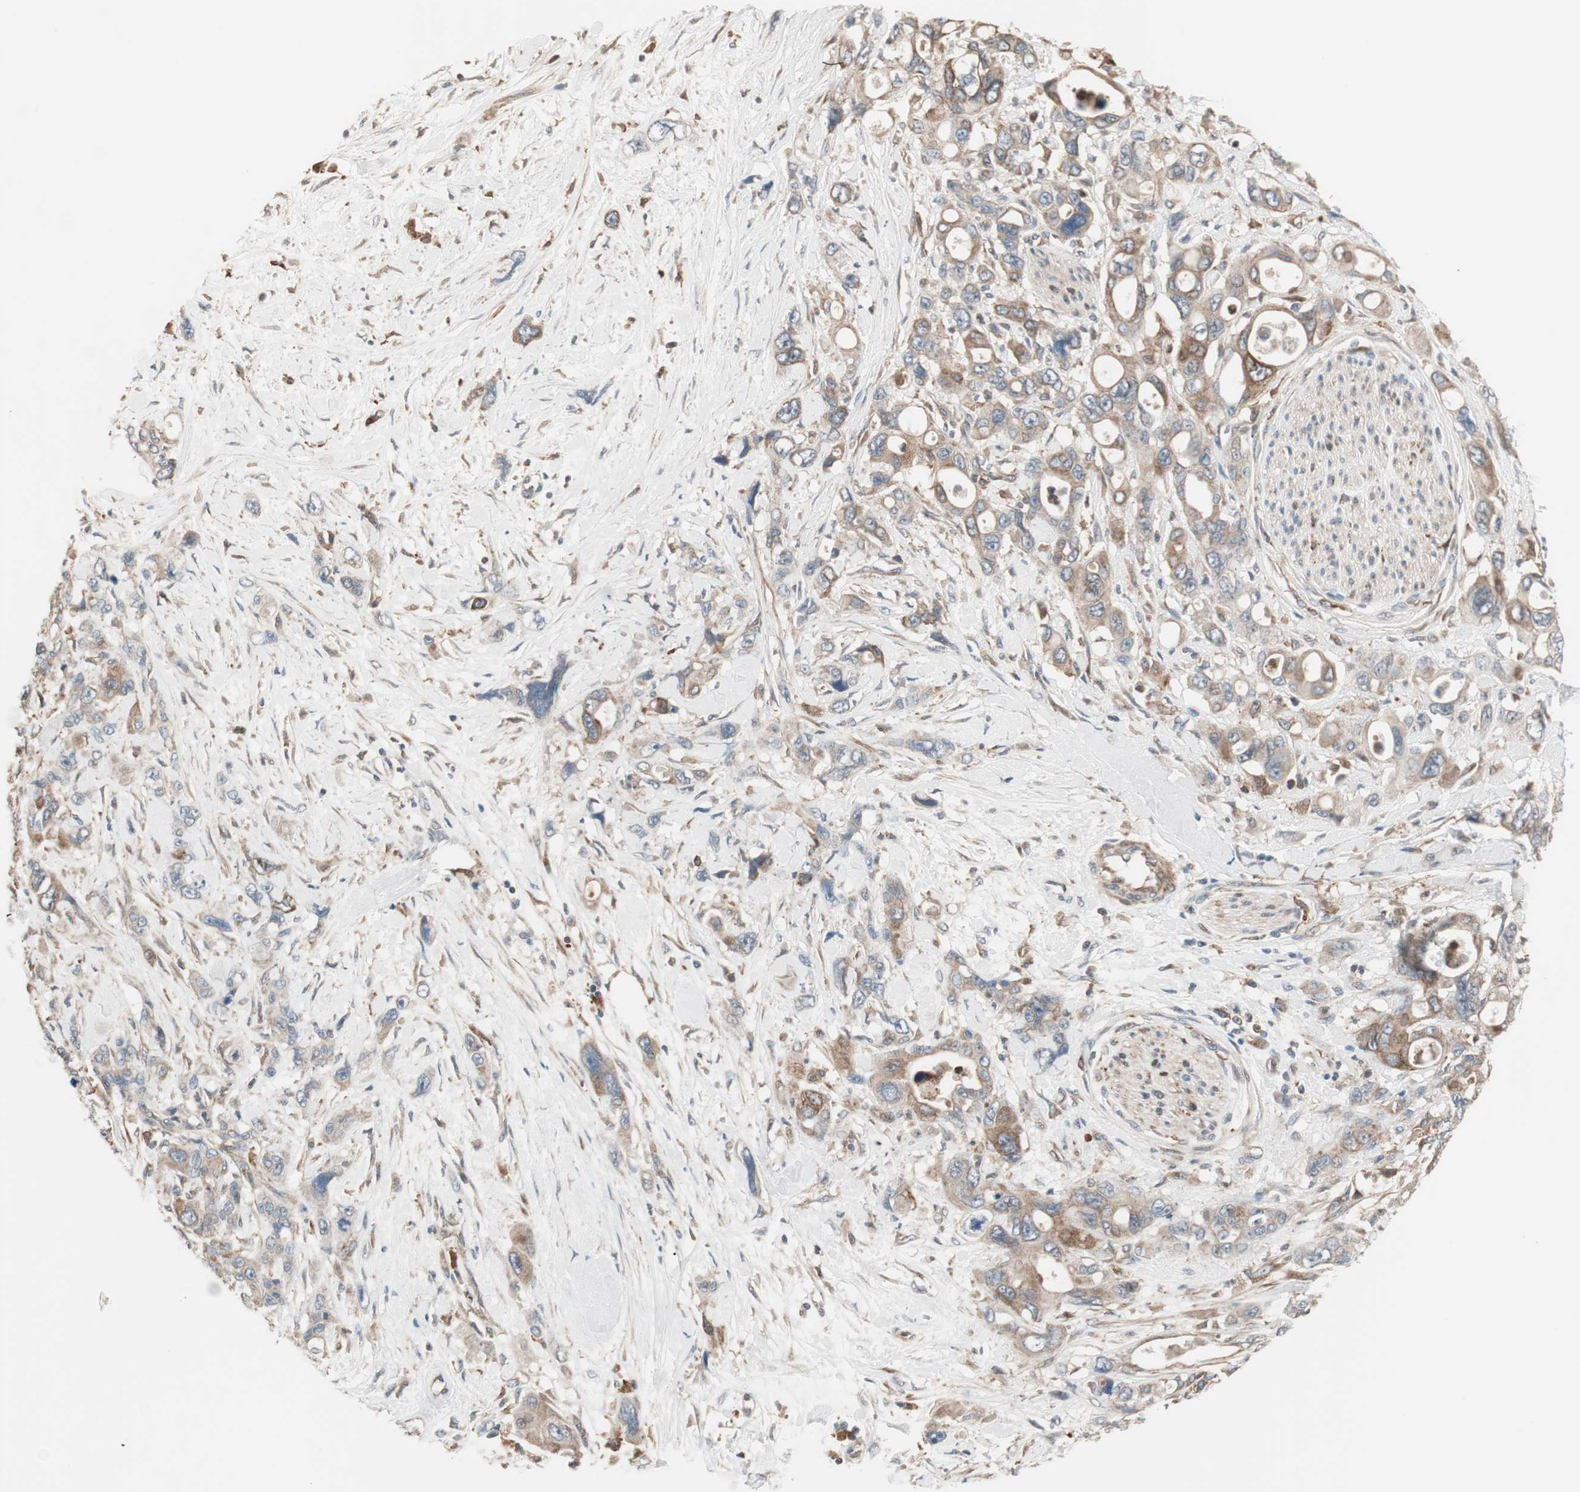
{"staining": {"intensity": "moderate", "quantity": ">75%", "location": "cytoplasmic/membranous"}, "tissue": "pancreatic cancer", "cell_type": "Tumor cells", "image_type": "cancer", "snomed": [{"axis": "morphology", "description": "Adenocarcinoma, NOS"}, {"axis": "topography", "description": "Pancreas"}], "caption": "Pancreatic adenocarcinoma stained with immunohistochemistry (IHC) demonstrates moderate cytoplasmic/membranous positivity in about >75% of tumor cells.", "gene": "STAB1", "patient": {"sex": "male", "age": 46}}